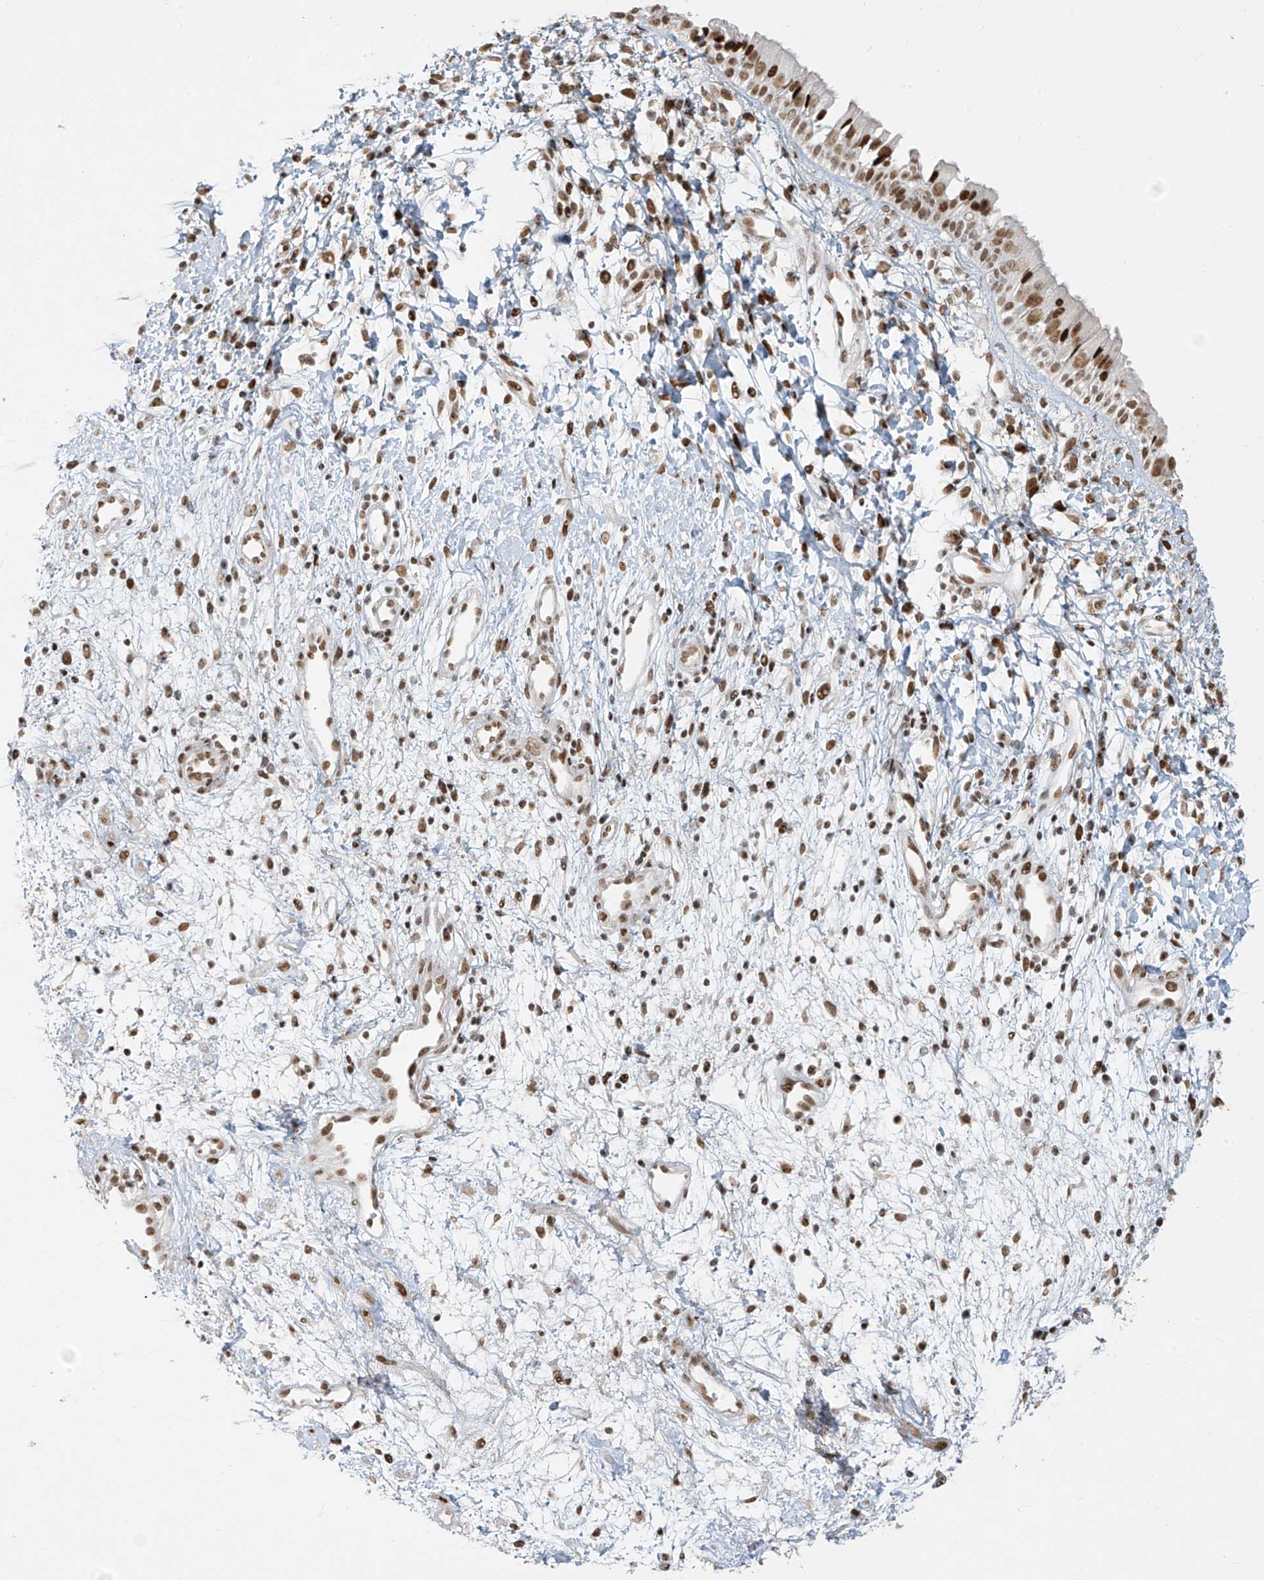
{"staining": {"intensity": "strong", "quantity": ">75%", "location": "nuclear"}, "tissue": "nasopharynx", "cell_type": "Respiratory epithelial cells", "image_type": "normal", "snomed": [{"axis": "morphology", "description": "Normal tissue, NOS"}, {"axis": "topography", "description": "Nasopharynx"}], "caption": "This is a photomicrograph of immunohistochemistry (IHC) staining of benign nasopharynx, which shows strong staining in the nuclear of respiratory epithelial cells.", "gene": "MS4A6A", "patient": {"sex": "male", "age": 22}}